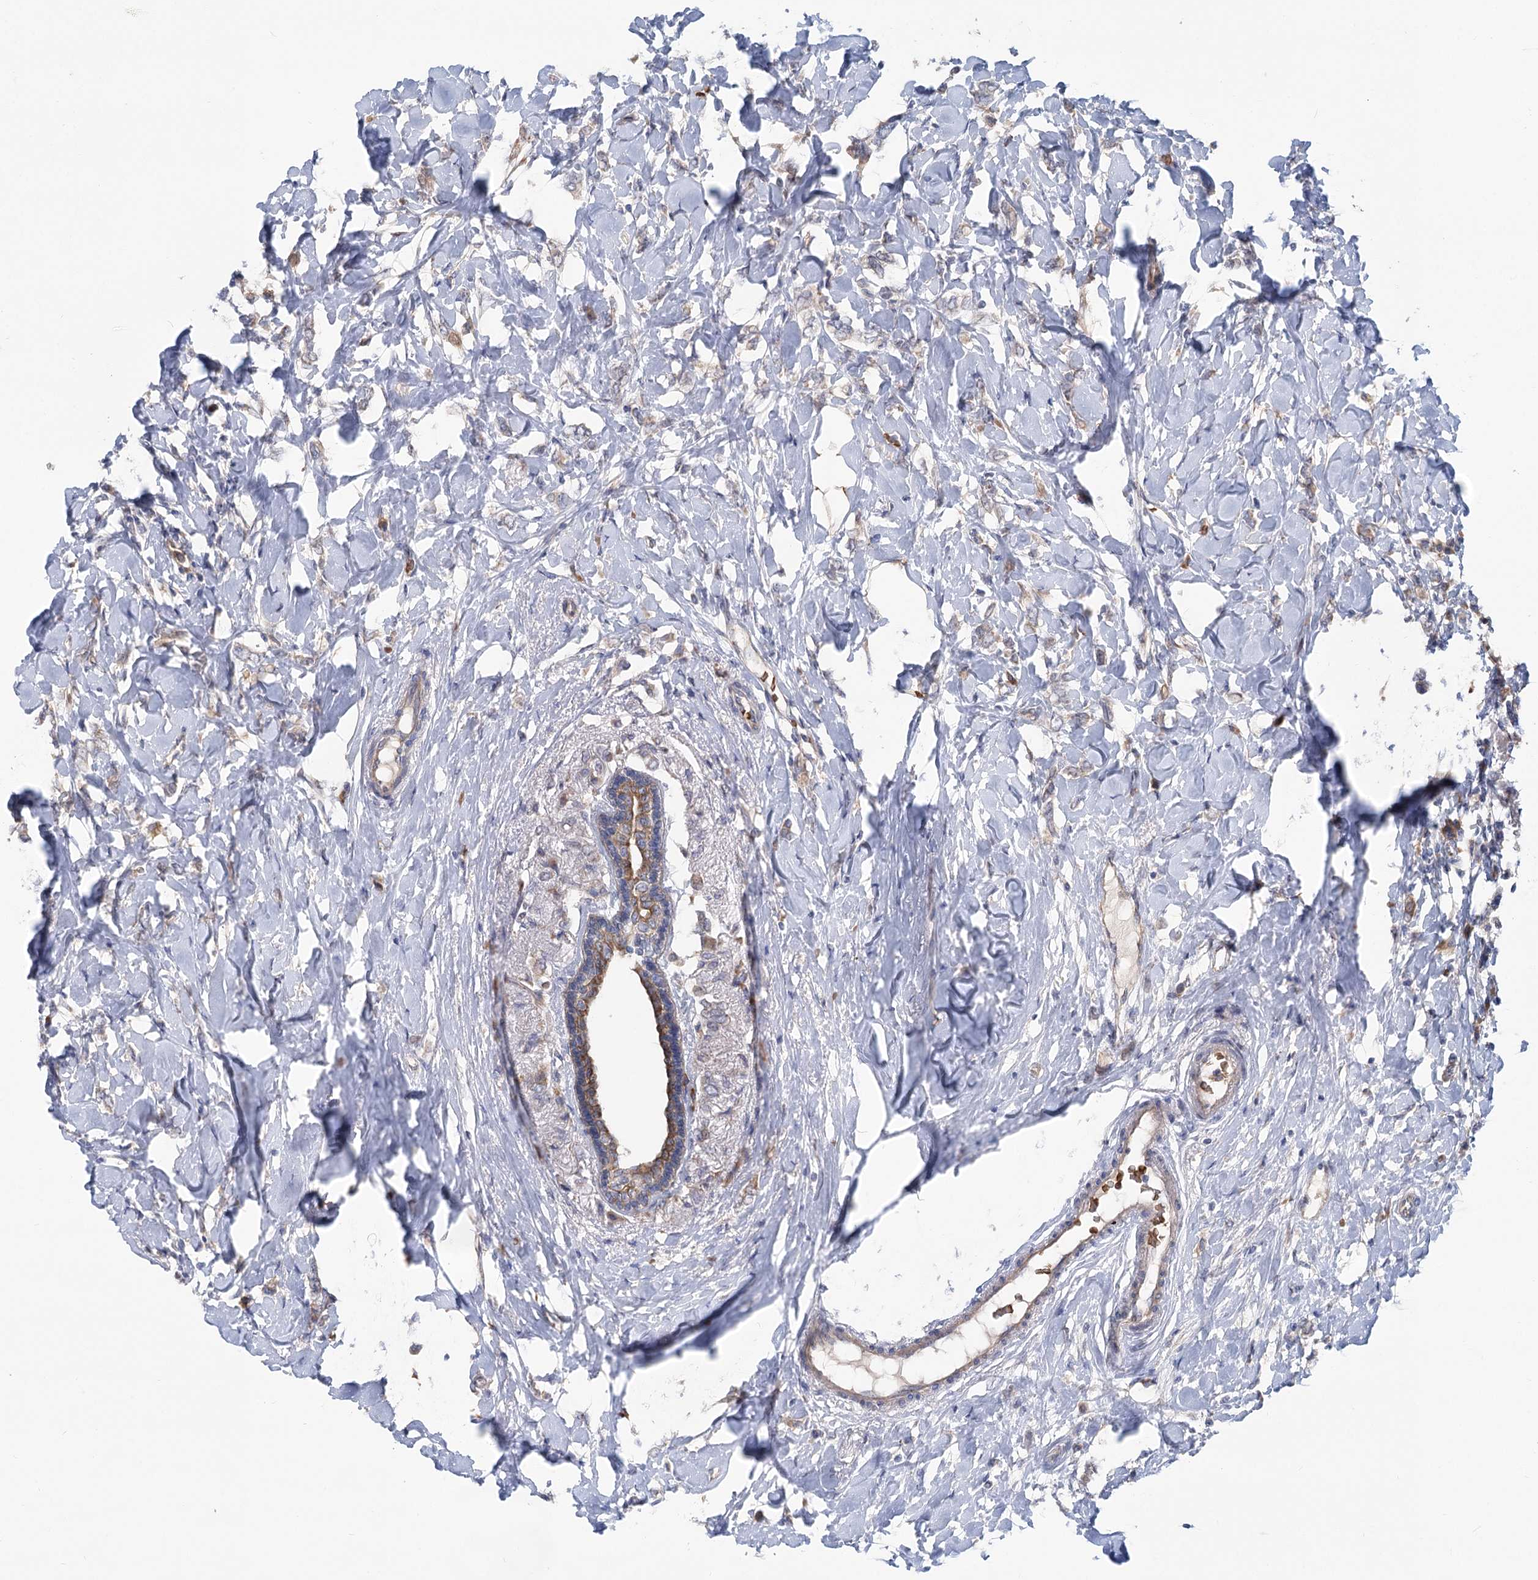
{"staining": {"intensity": "weak", "quantity": "<25%", "location": "cytoplasmic/membranous"}, "tissue": "breast cancer", "cell_type": "Tumor cells", "image_type": "cancer", "snomed": [{"axis": "morphology", "description": "Normal tissue, NOS"}, {"axis": "morphology", "description": "Lobular carcinoma"}, {"axis": "topography", "description": "Breast"}], "caption": "Breast cancer (lobular carcinoma) stained for a protein using immunohistochemistry displays no staining tumor cells.", "gene": "CIB4", "patient": {"sex": "female", "age": 47}}